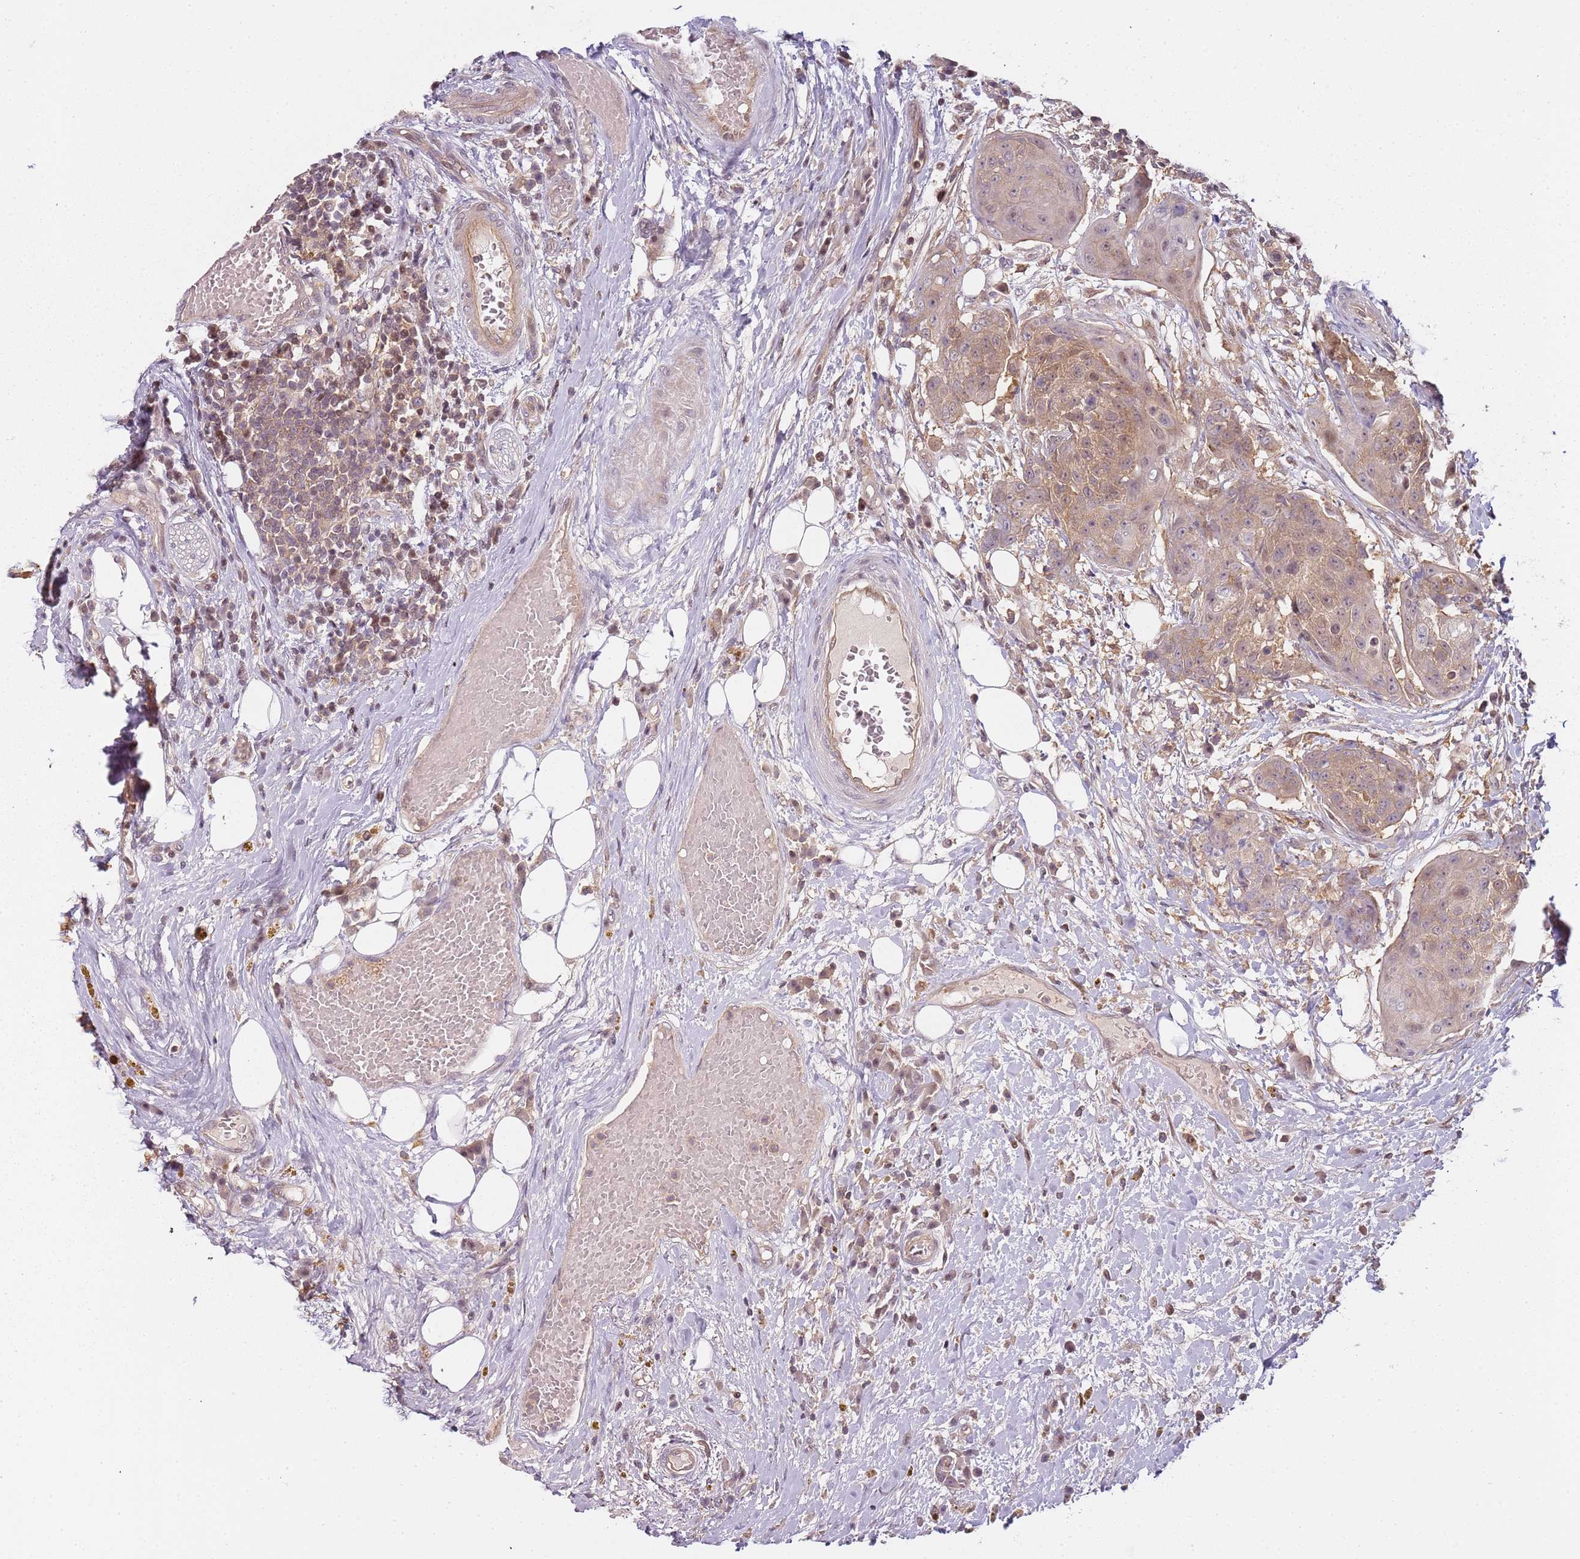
{"staining": {"intensity": "weak", "quantity": "25%-75%", "location": "cytoplasmic/membranous,nuclear"}, "tissue": "urothelial cancer", "cell_type": "Tumor cells", "image_type": "cancer", "snomed": [{"axis": "morphology", "description": "Urothelial carcinoma, High grade"}, {"axis": "topography", "description": "Urinary bladder"}], "caption": "This photomicrograph reveals urothelial cancer stained with immunohistochemistry to label a protein in brown. The cytoplasmic/membranous and nuclear of tumor cells show weak positivity for the protein. Nuclei are counter-stained blue.", "gene": "GSTO2", "patient": {"sex": "female", "age": 63}}